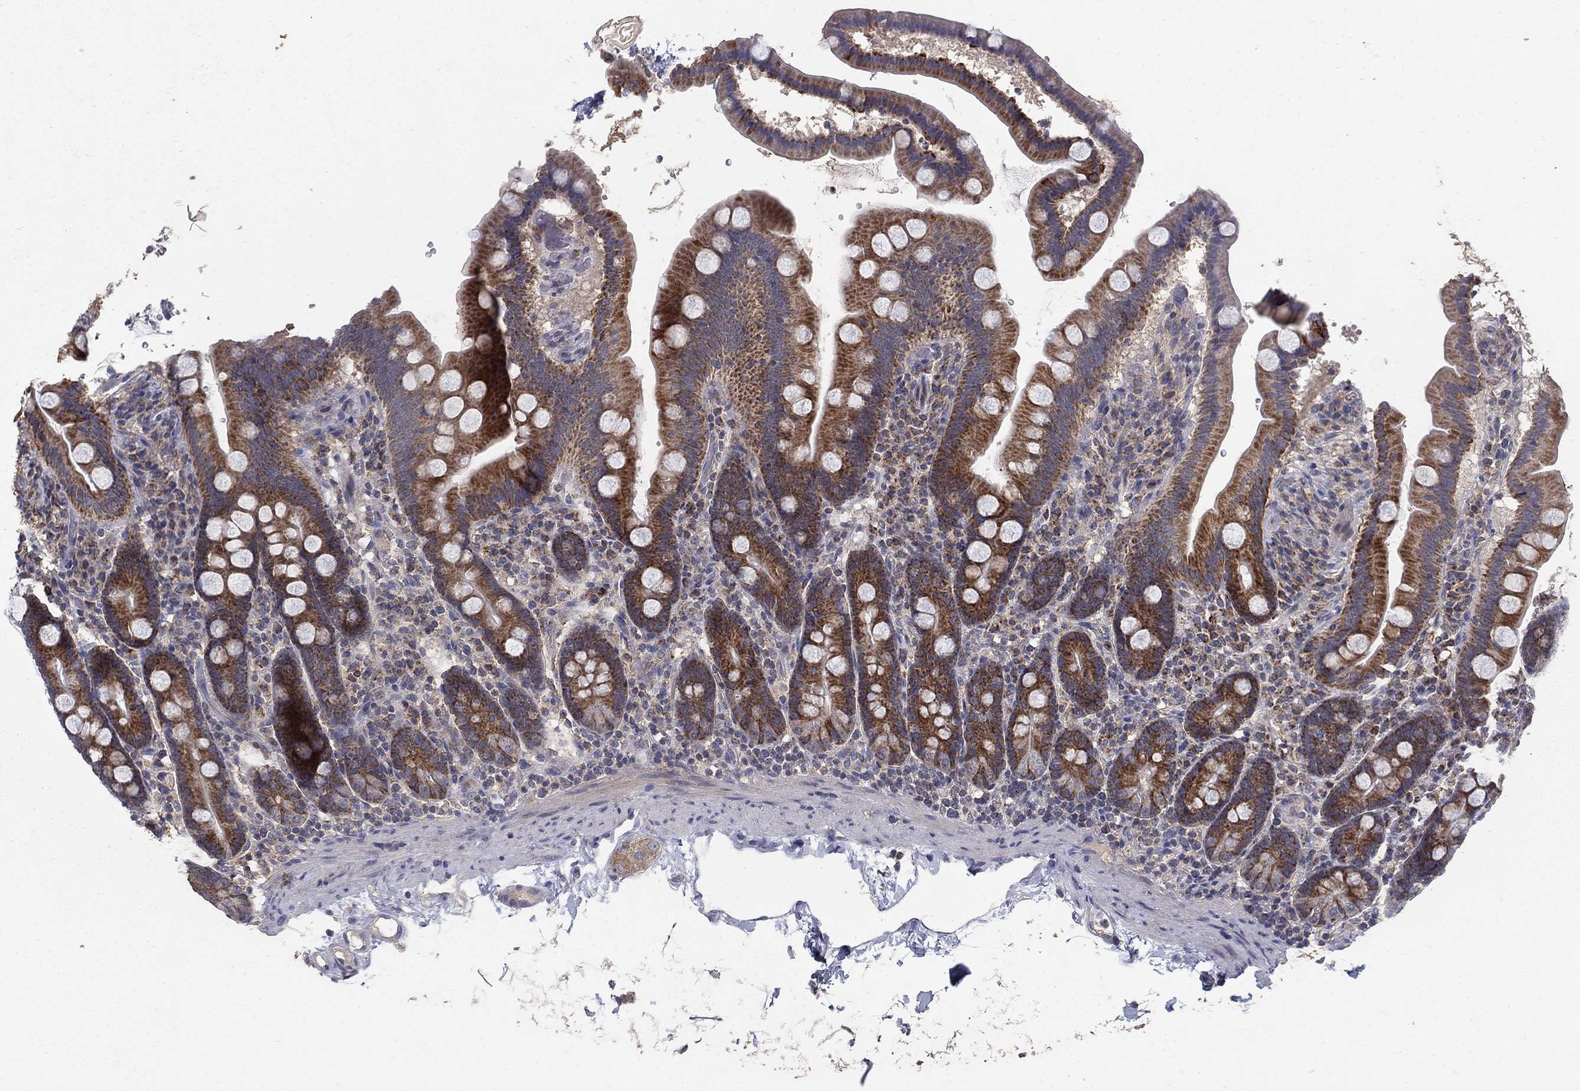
{"staining": {"intensity": "strong", "quantity": ">75%", "location": "cytoplasmic/membranous"}, "tissue": "duodenum", "cell_type": "Glandular cells", "image_type": "normal", "snomed": [{"axis": "morphology", "description": "Normal tissue, NOS"}, {"axis": "topography", "description": "Duodenum"}], "caption": "The micrograph exhibits staining of benign duodenum, revealing strong cytoplasmic/membranous protein expression (brown color) within glandular cells.", "gene": "GPSM1", "patient": {"sex": "male", "age": 59}}